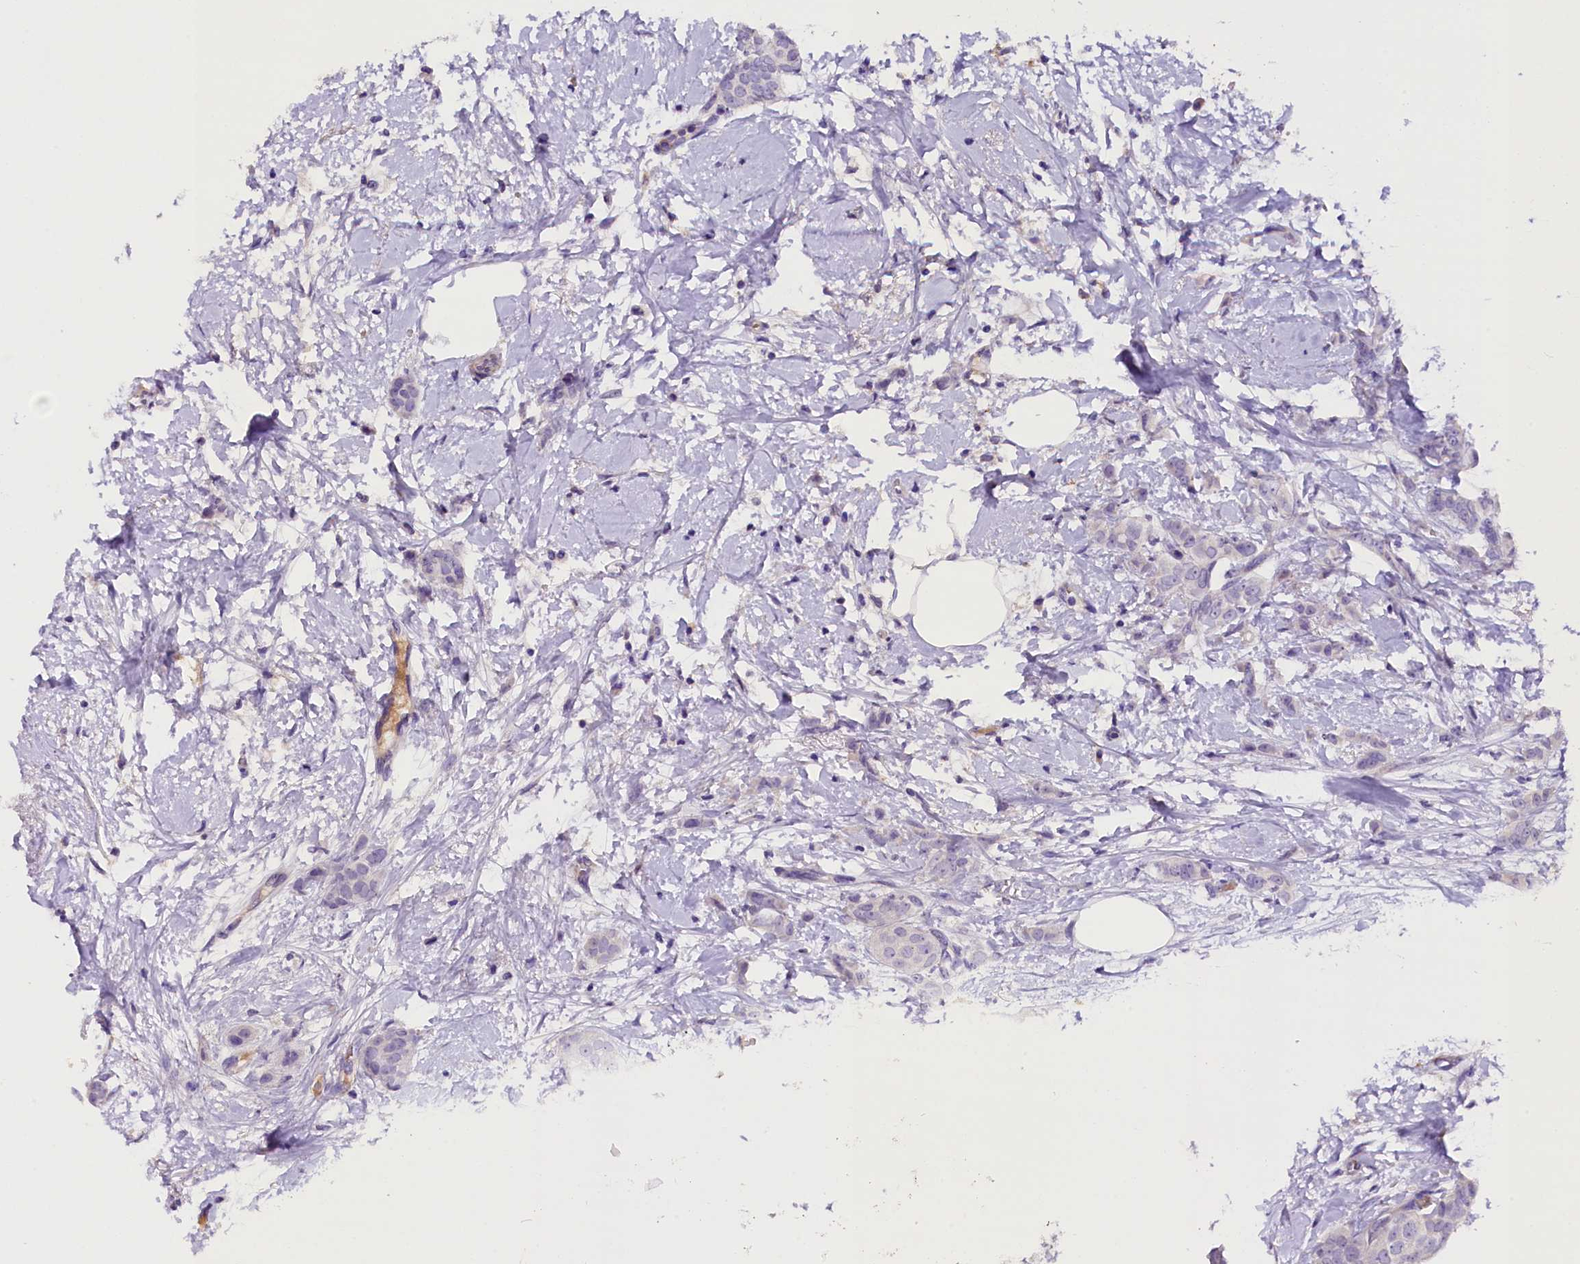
{"staining": {"intensity": "negative", "quantity": "none", "location": "none"}, "tissue": "breast cancer", "cell_type": "Tumor cells", "image_type": "cancer", "snomed": [{"axis": "morphology", "description": "Duct carcinoma"}, {"axis": "topography", "description": "Breast"}], "caption": "This is an IHC micrograph of human intraductal carcinoma (breast). There is no staining in tumor cells.", "gene": "MEX3B", "patient": {"sex": "female", "age": 72}}